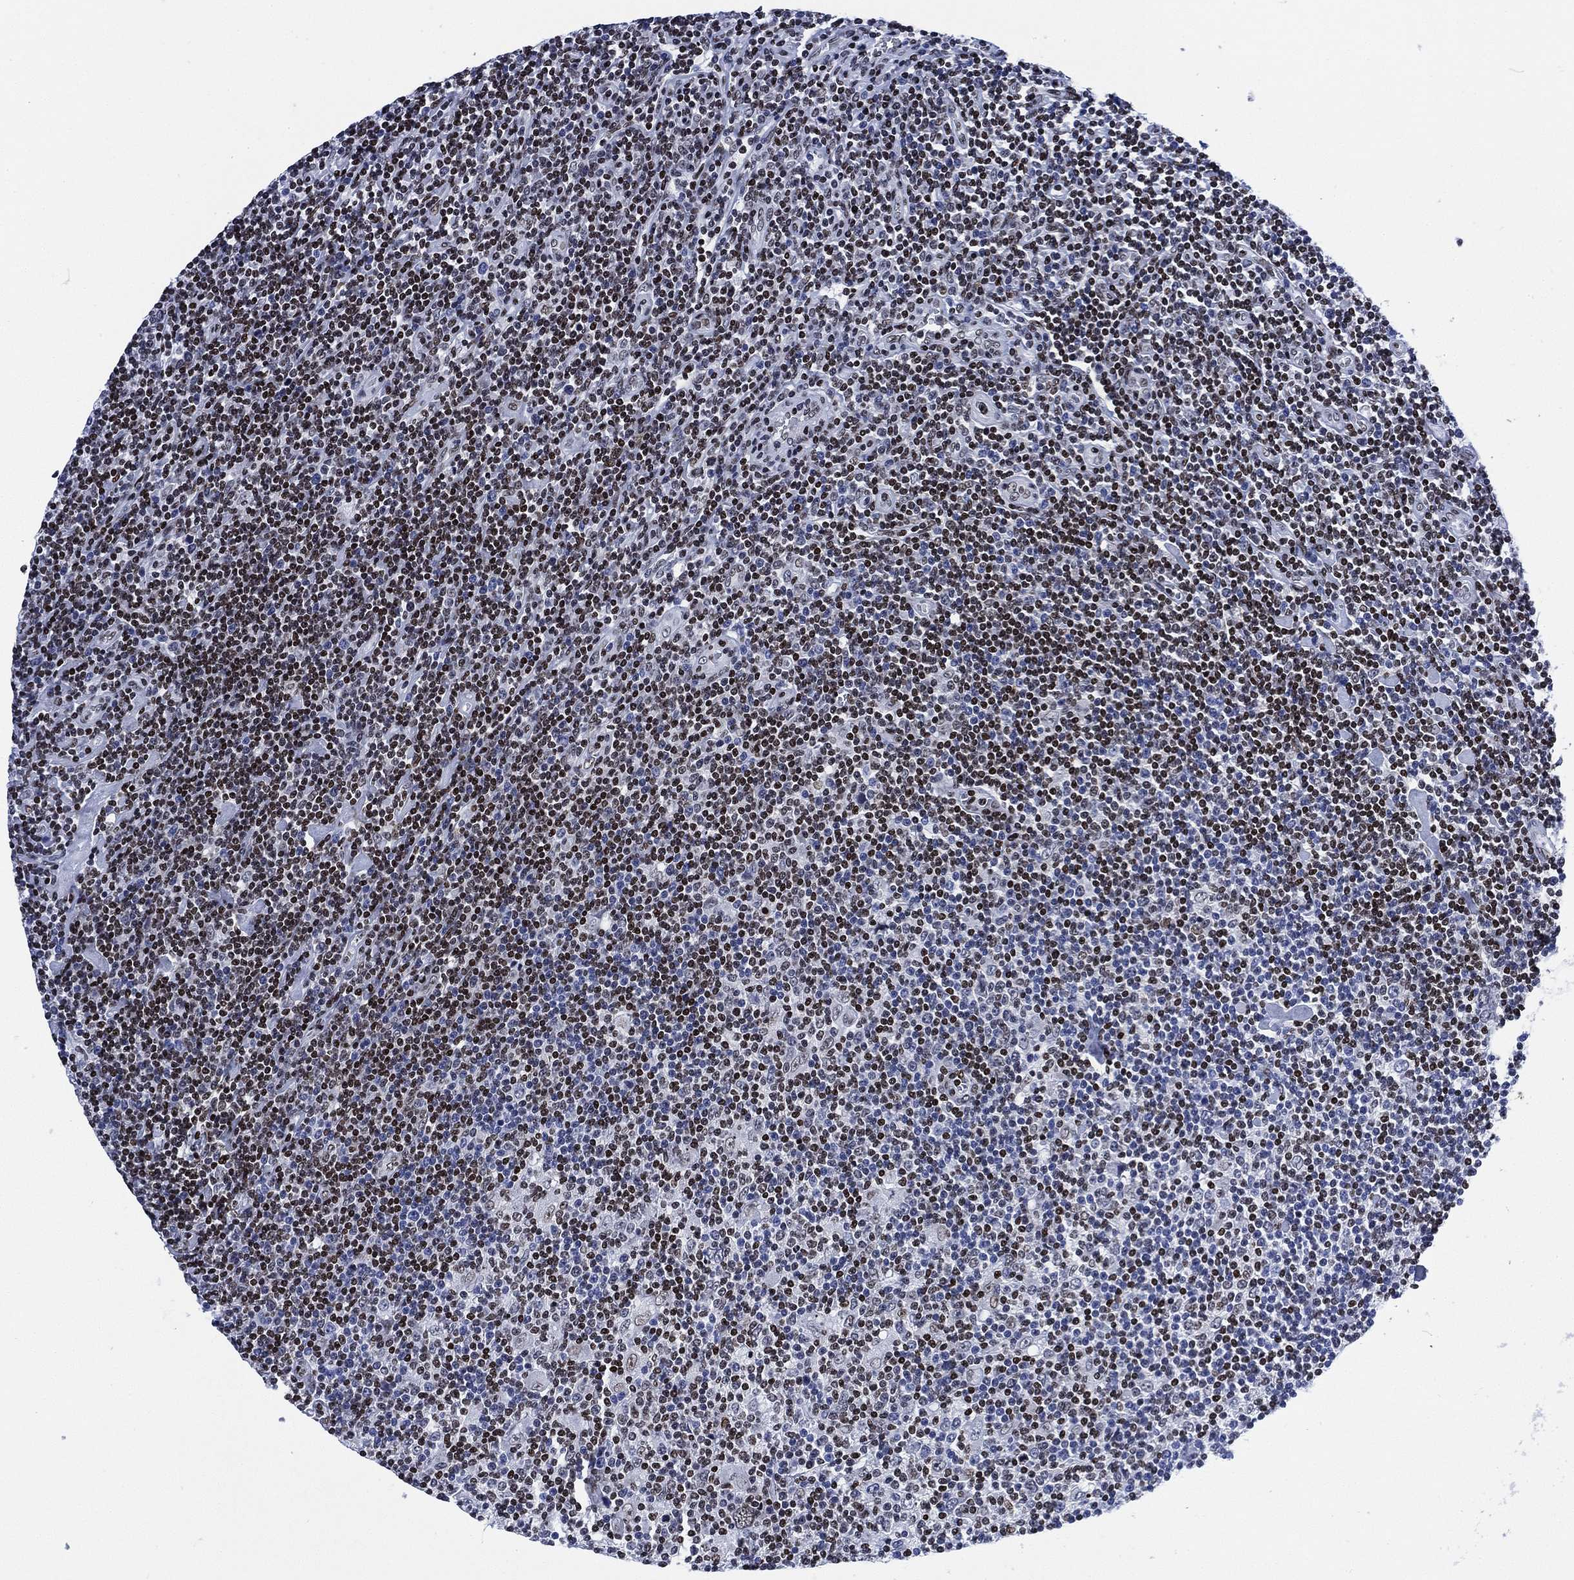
{"staining": {"intensity": "negative", "quantity": "none", "location": "none"}, "tissue": "lymphoma", "cell_type": "Tumor cells", "image_type": "cancer", "snomed": [{"axis": "morphology", "description": "Hodgkin's disease, NOS"}, {"axis": "topography", "description": "Lymph node"}], "caption": "Hodgkin's disease was stained to show a protein in brown. There is no significant expression in tumor cells.", "gene": "H1-10", "patient": {"sex": "male", "age": 40}}